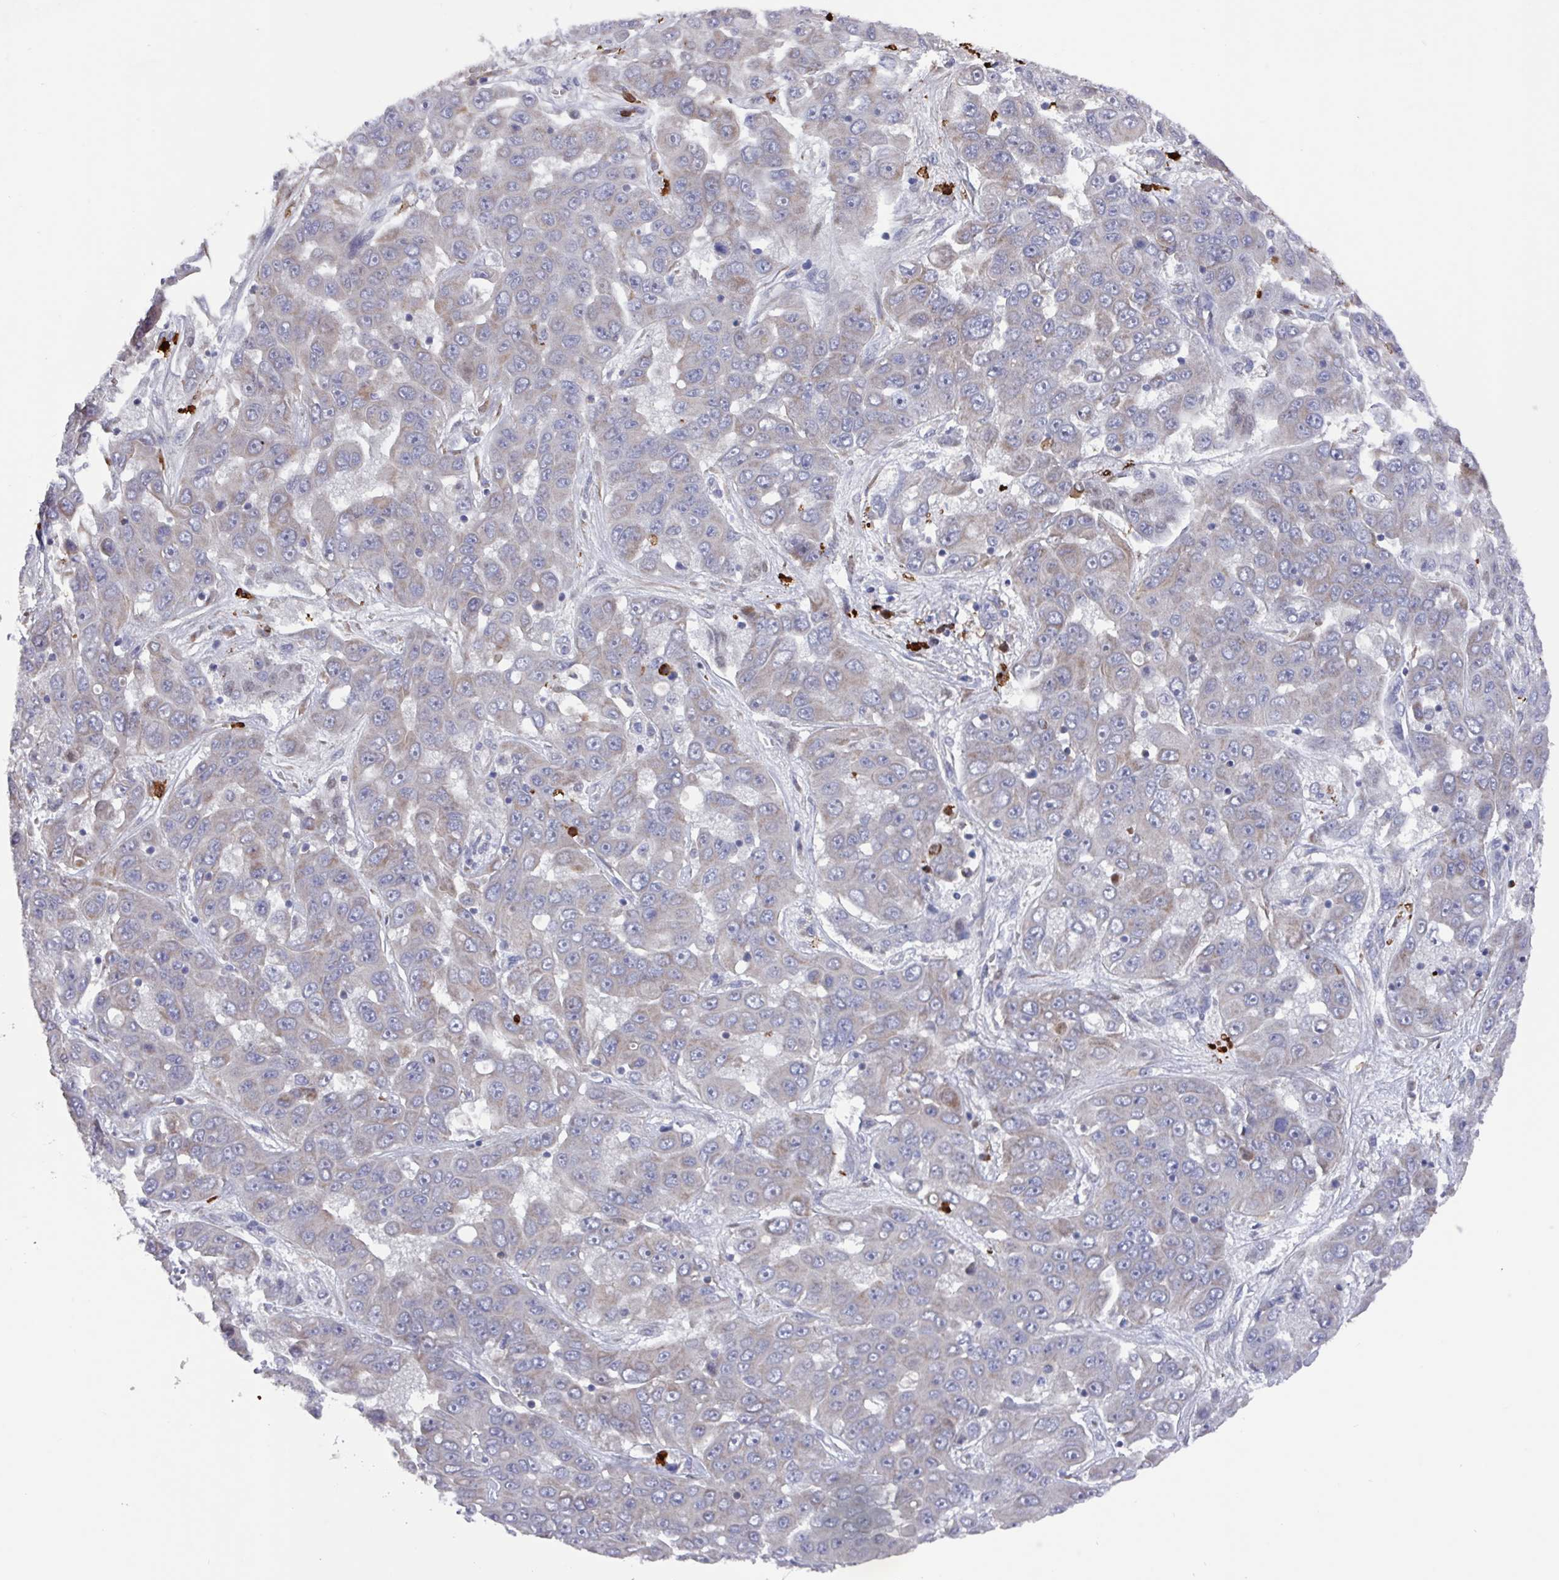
{"staining": {"intensity": "weak", "quantity": "25%-75%", "location": "cytoplasmic/membranous"}, "tissue": "liver cancer", "cell_type": "Tumor cells", "image_type": "cancer", "snomed": [{"axis": "morphology", "description": "Cholangiocarcinoma"}, {"axis": "topography", "description": "Liver"}], "caption": "The micrograph displays immunohistochemical staining of cholangiocarcinoma (liver). There is weak cytoplasmic/membranous staining is identified in approximately 25%-75% of tumor cells.", "gene": "UQCC2", "patient": {"sex": "female", "age": 52}}